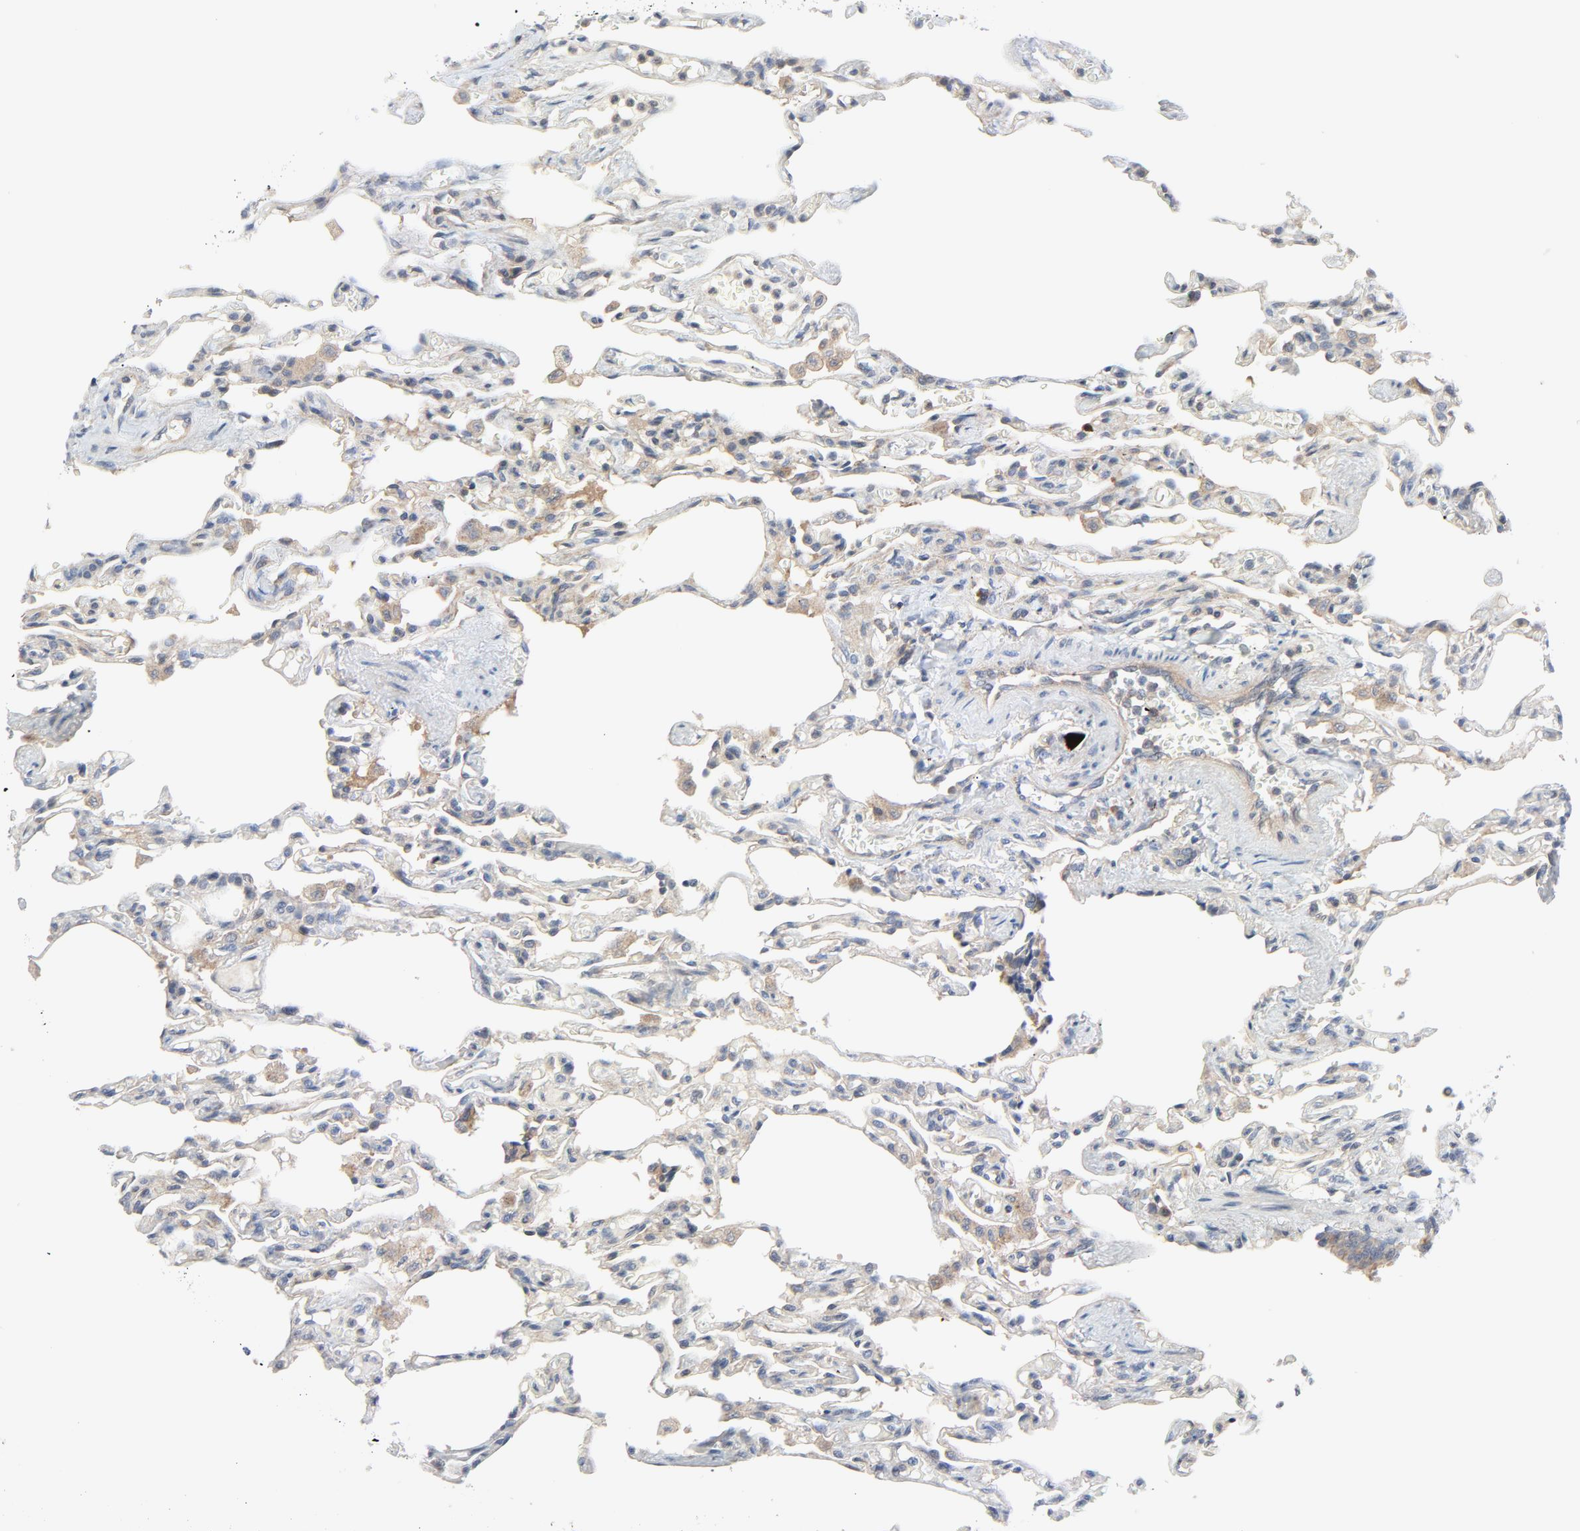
{"staining": {"intensity": "weak", "quantity": ">75%", "location": "cytoplasmic/membranous"}, "tissue": "lung", "cell_type": "Alveolar cells", "image_type": "normal", "snomed": [{"axis": "morphology", "description": "Normal tissue, NOS"}, {"axis": "topography", "description": "Lung"}], "caption": "Immunohistochemical staining of benign lung exhibits weak cytoplasmic/membranous protein expression in about >75% of alveolar cells.", "gene": "TSG101", "patient": {"sex": "male", "age": 21}}